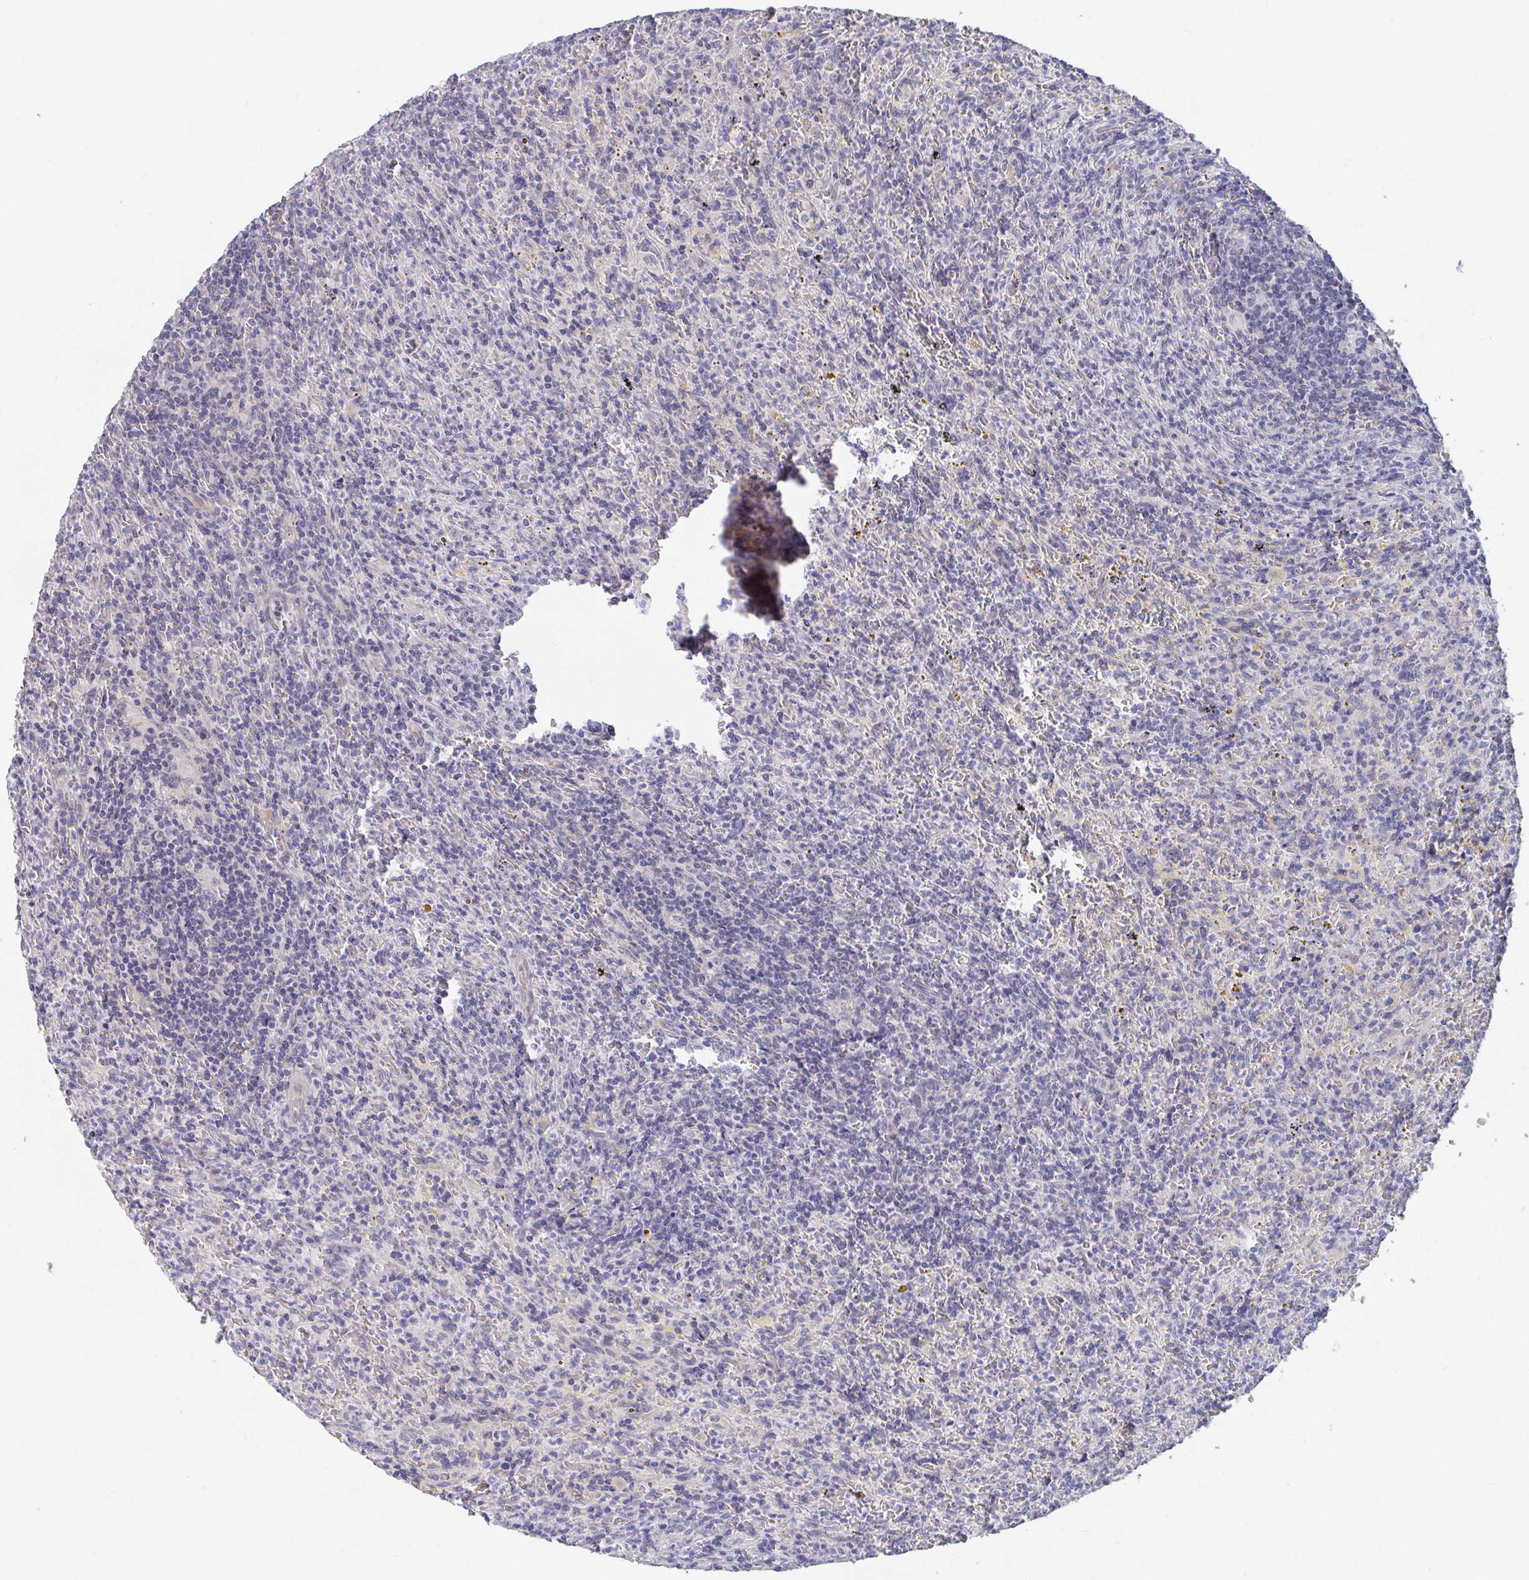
{"staining": {"intensity": "negative", "quantity": "none", "location": "none"}, "tissue": "lymphoma", "cell_type": "Tumor cells", "image_type": "cancer", "snomed": [{"axis": "morphology", "description": "Malignant lymphoma, non-Hodgkin's type, Low grade"}, {"axis": "topography", "description": "Spleen"}], "caption": "This is an immunohistochemistry (IHC) image of human low-grade malignant lymphoma, non-Hodgkin's type. There is no expression in tumor cells.", "gene": "FAM156B", "patient": {"sex": "female", "age": 70}}